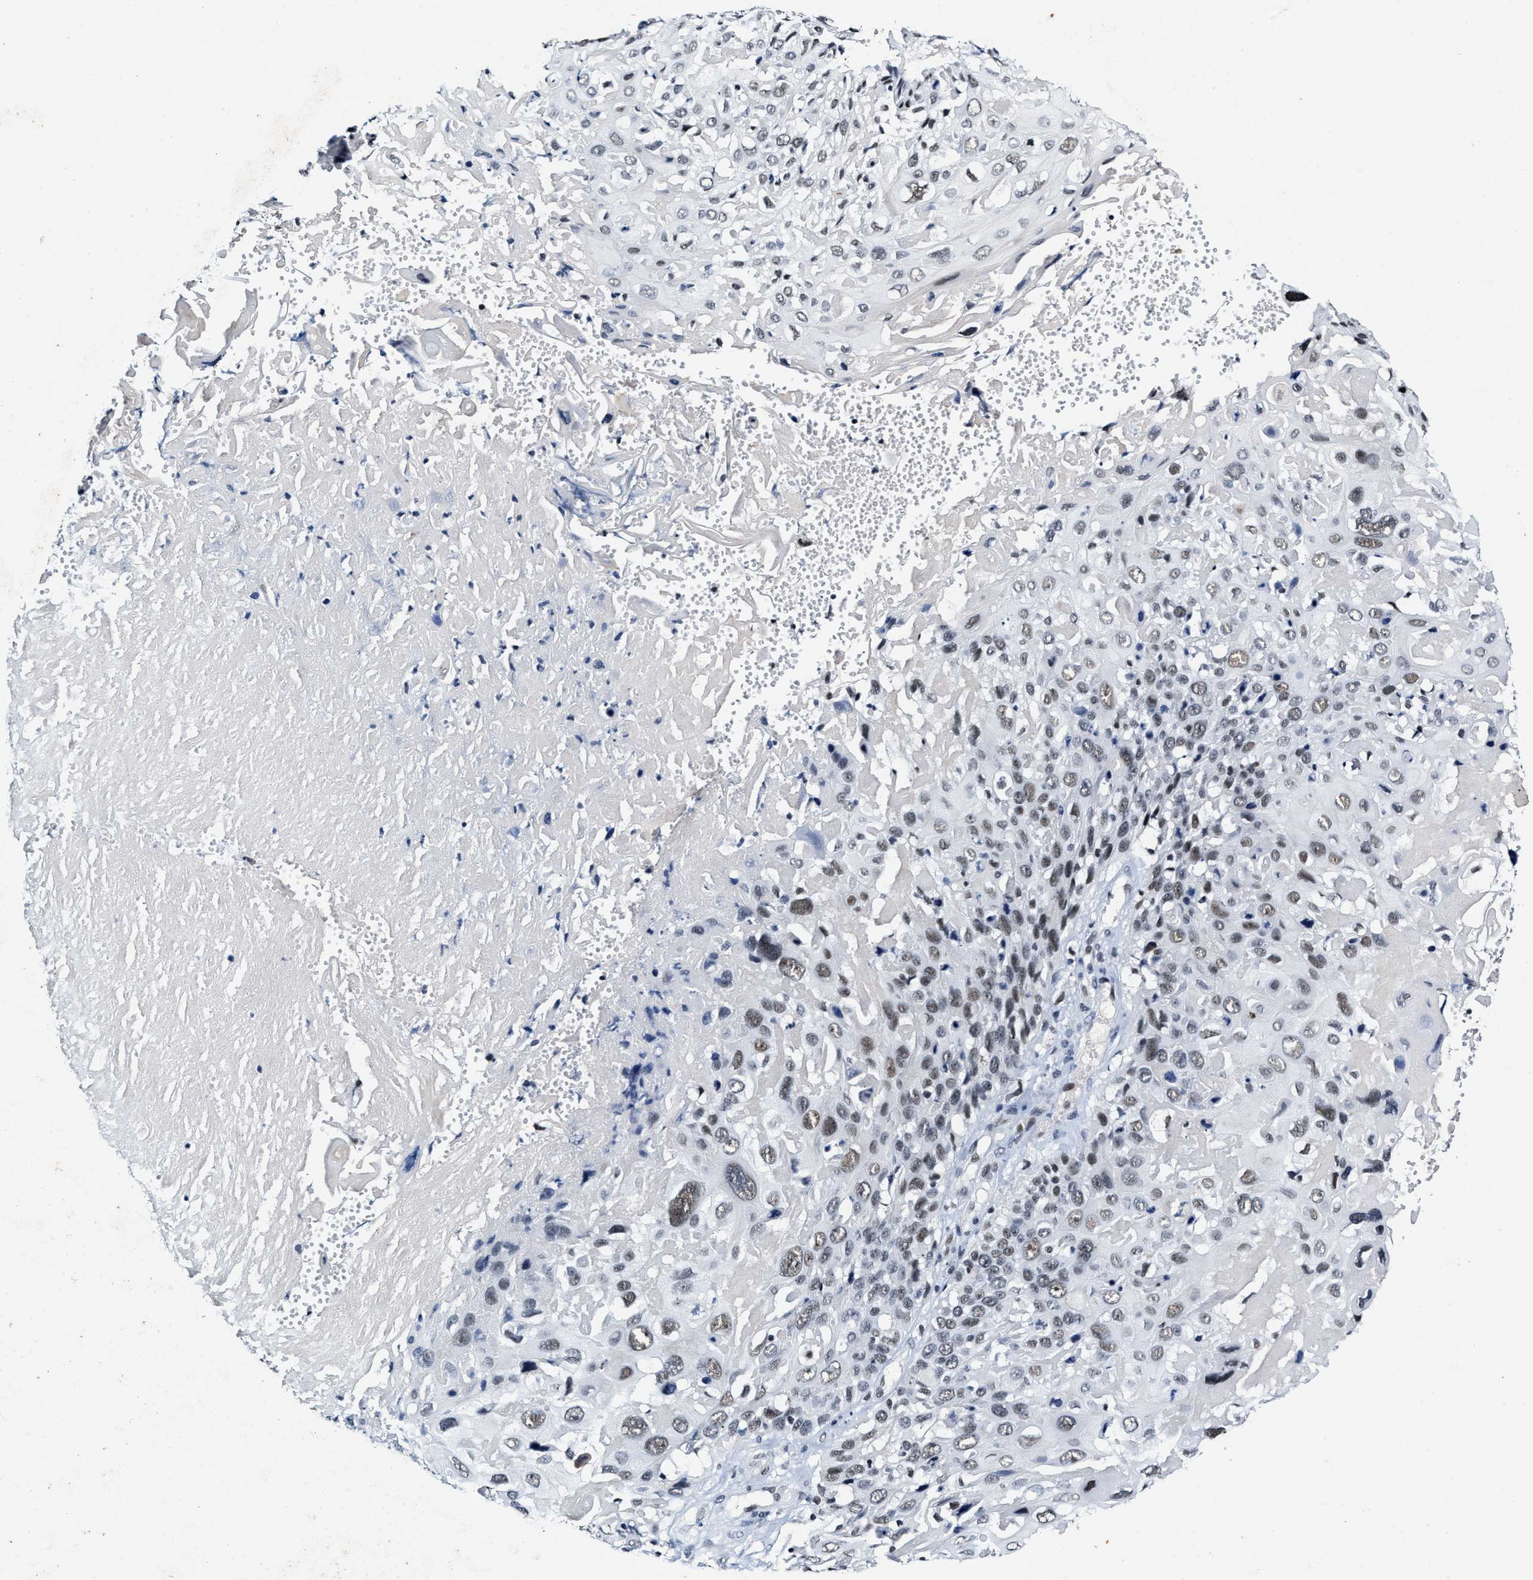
{"staining": {"intensity": "weak", "quantity": "25%-75%", "location": "nuclear"}, "tissue": "cervical cancer", "cell_type": "Tumor cells", "image_type": "cancer", "snomed": [{"axis": "morphology", "description": "Squamous cell carcinoma, NOS"}, {"axis": "topography", "description": "Cervix"}], "caption": "Squamous cell carcinoma (cervical) was stained to show a protein in brown. There is low levels of weak nuclear staining in about 25%-75% of tumor cells.", "gene": "INIP", "patient": {"sex": "female", "age": 74}}